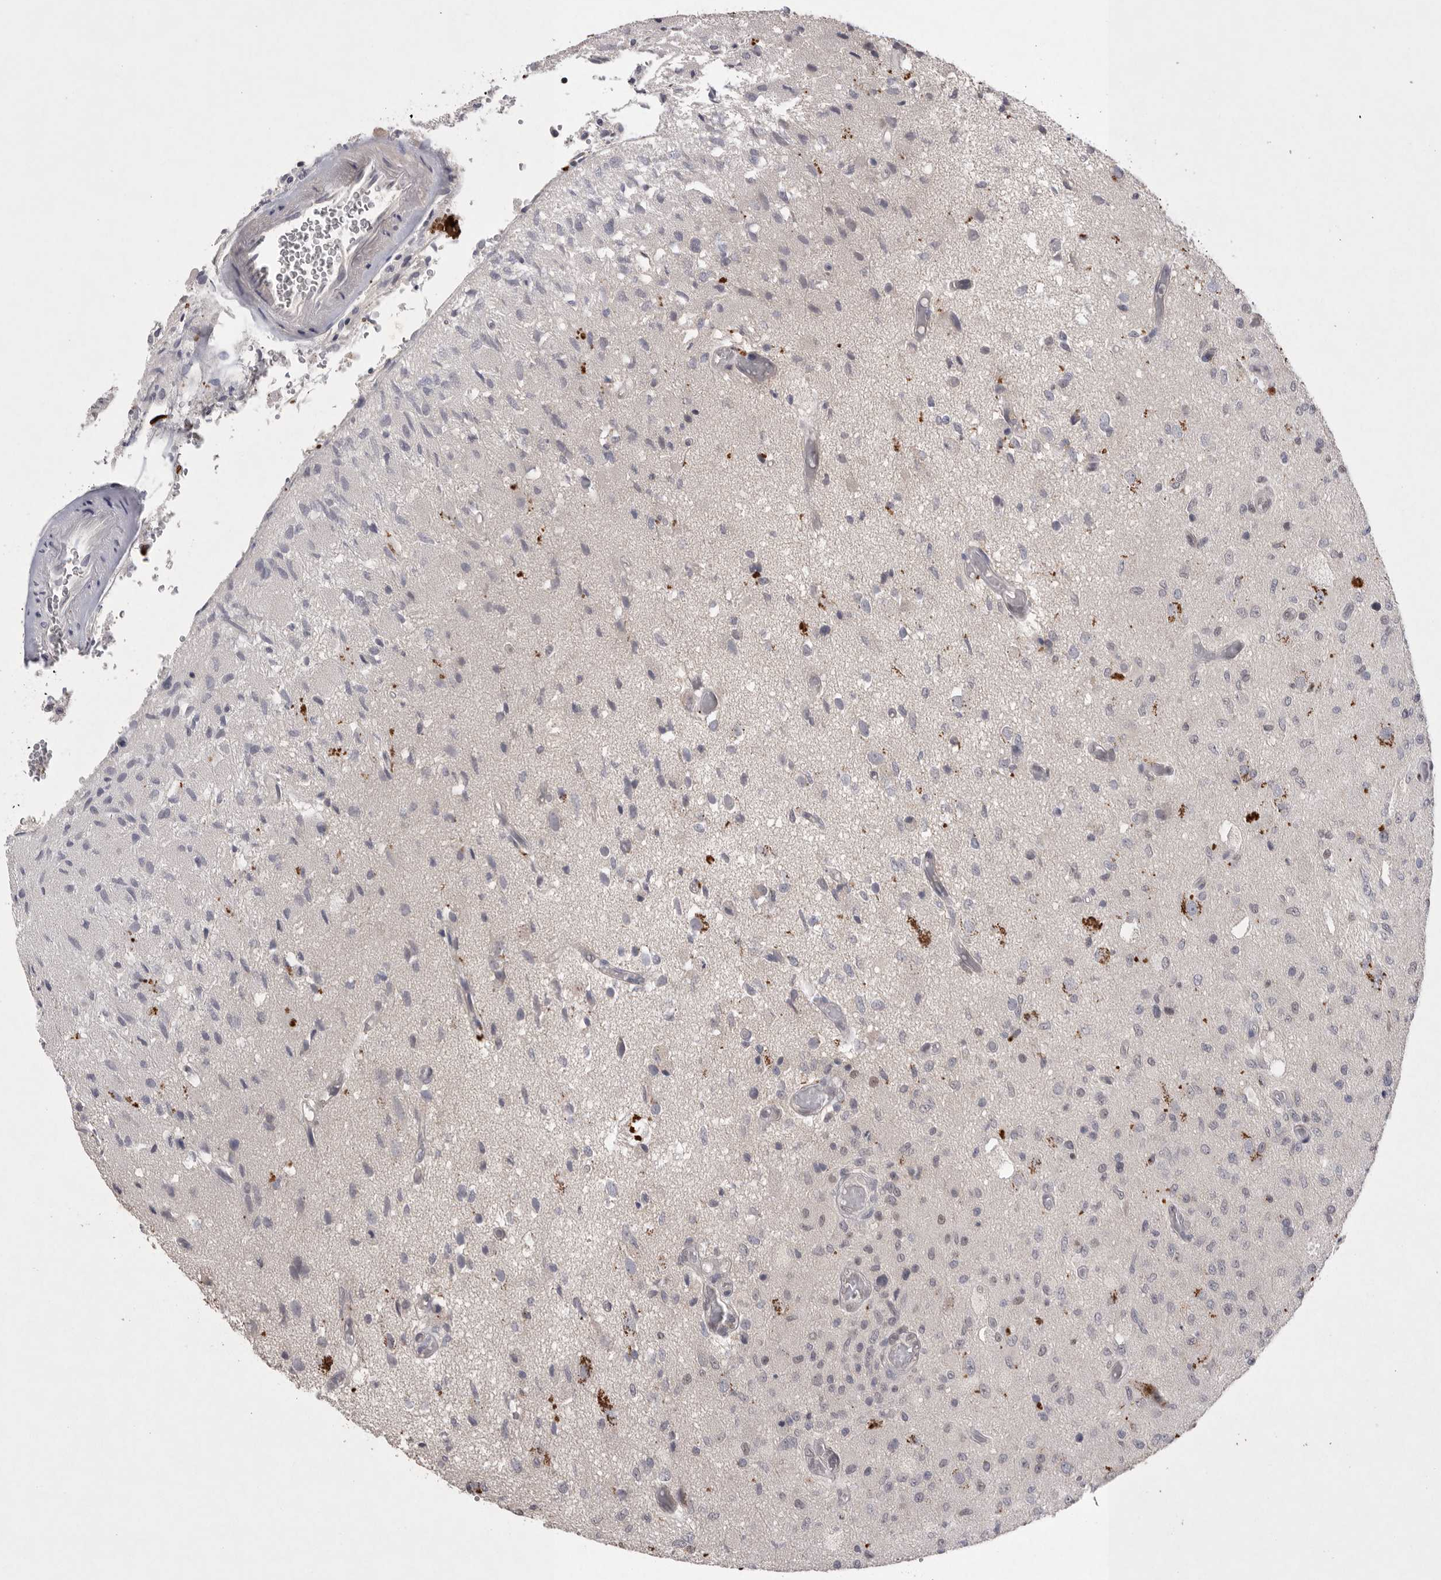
{"staining": {"intensity": "negative", "quantity": "none", "location": "none"}, "tissue": "glioma", "cell_type": "Tumor cells", "image_type": "cancer", "snomed": [{"axis": "morphology", "description": "Normal tissue, NOS"}, {"axis": "morphology", "description": "Glioma, malignant, High grade"}, {"axis": "topography", "description": "Cerebral cortex"}], "caption": "IHC histopathology image of neoplastic tissue: human malignant high-grade glioma stained with DAB exhibits no significant protein expression in tumor cells. (DAB immunohistochemistry (IHC), high magnification).", "gene": "HUS1", "patient": {"sex": "male", "age": 77}}